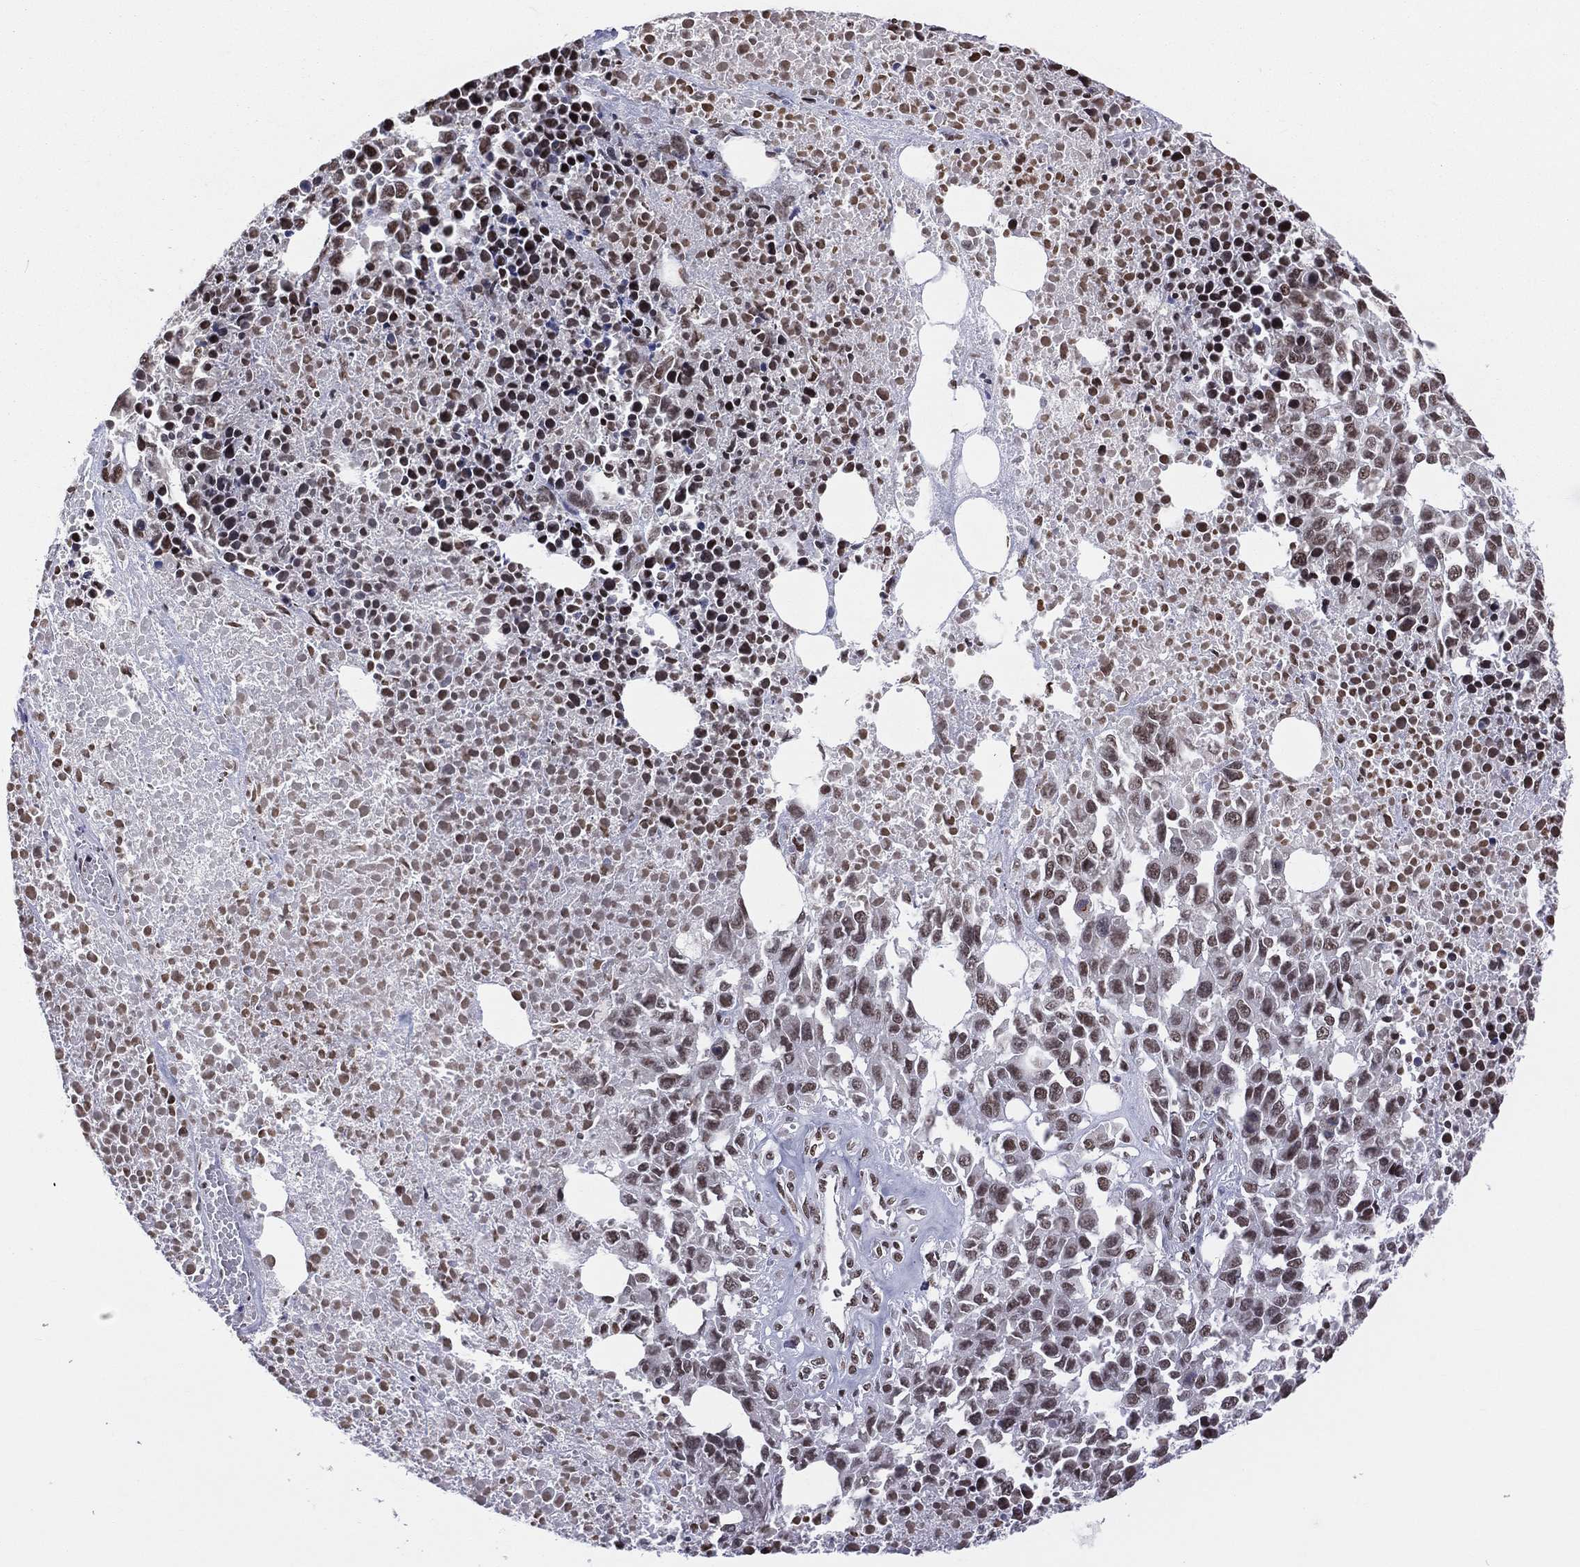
{"staining": {"intensity": "moderate", "quantity": "25%-75%", "location": "nuclear"}, "tissue": "melanoma", "cell_type": "Tumor cells", "image_type": "cancer", "snomed": [{"axis": "morphology", "description": "Malignant melanoma, Metastatic site"}, {"axis": "topography", "description": "Skin"}], "caption": "Moderate nuclear staining for a protein is identified in approximately 25%-75% of tumor cells of malignant melanoma (metastatic site) using immunohistochemistry (IHC).", "gene": "ZNF7", "patient": {"sex": "male", "age": 84}}